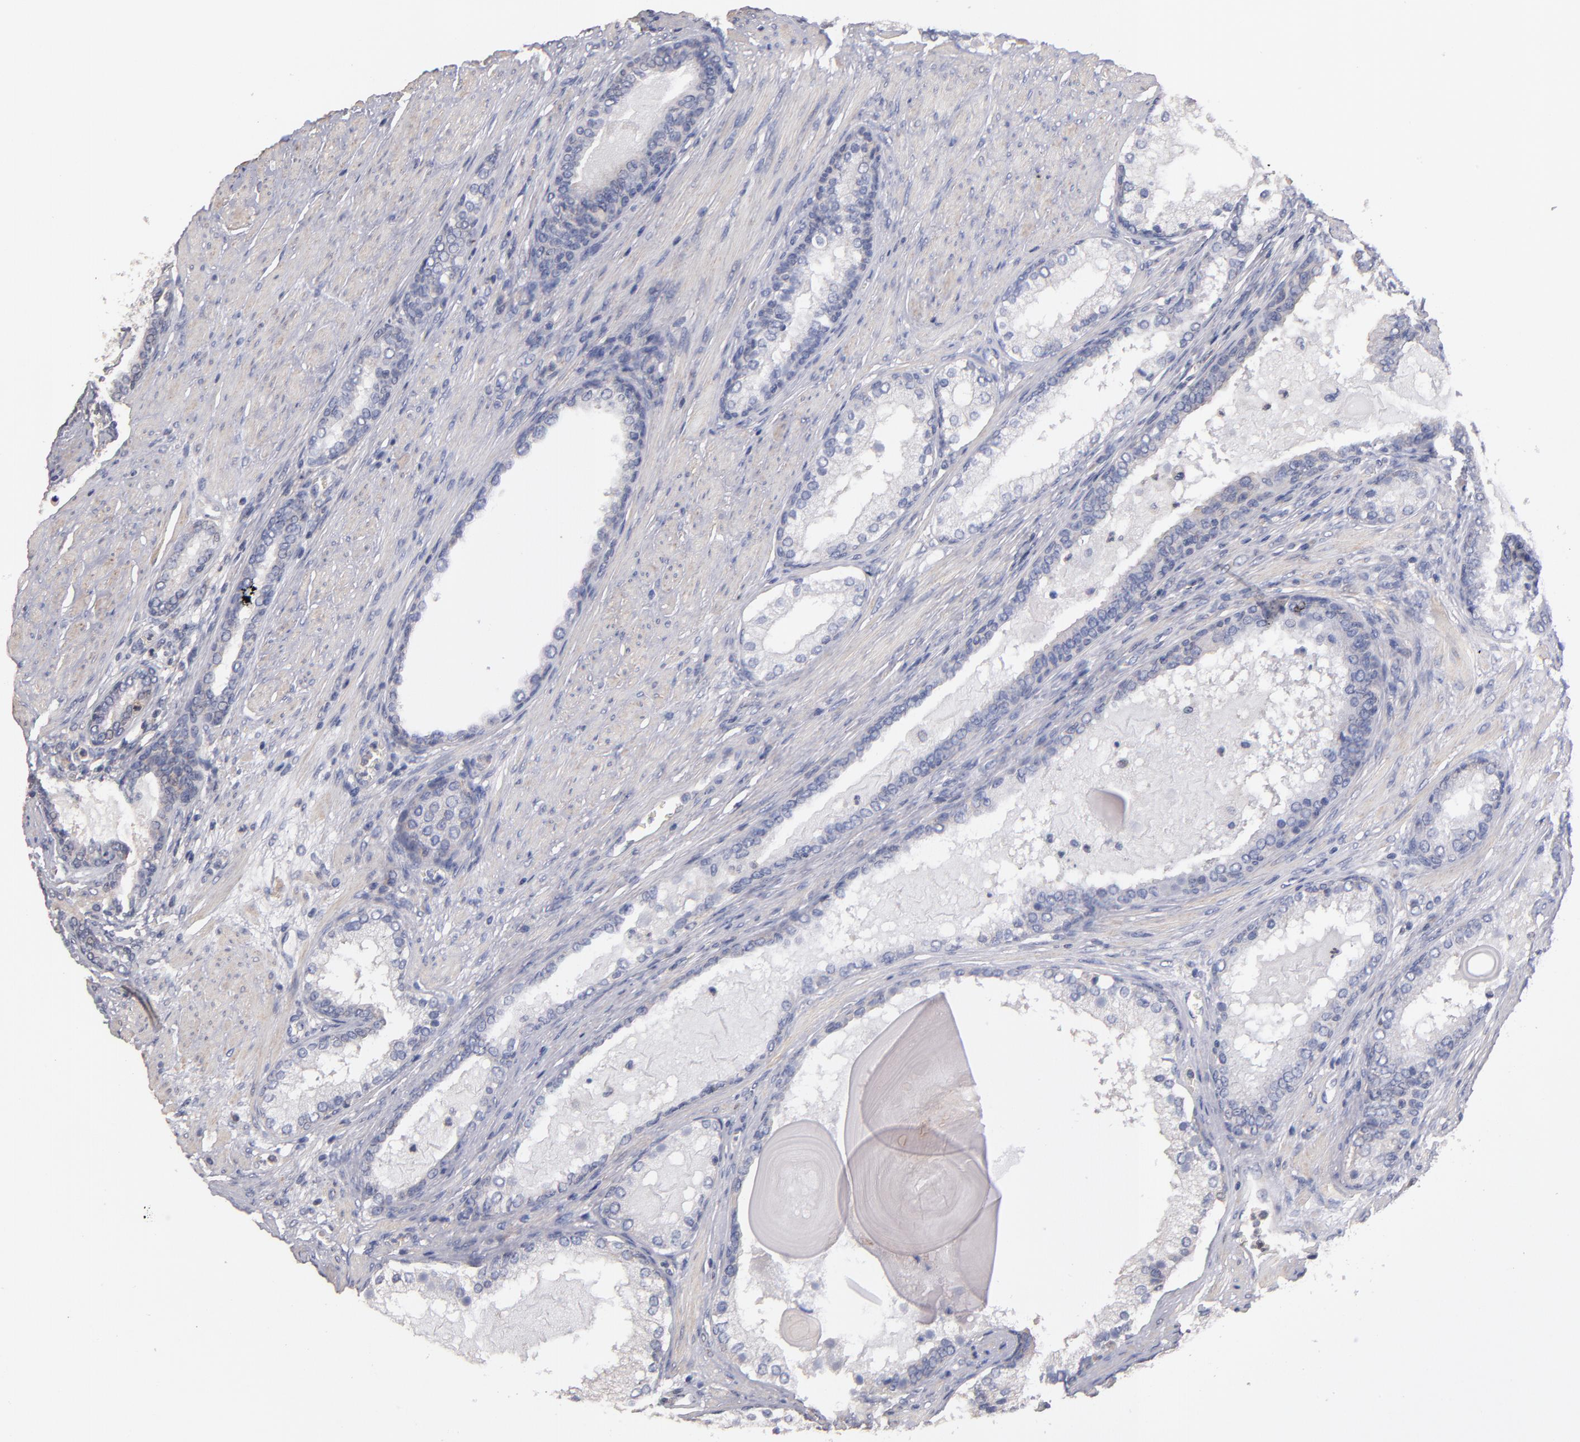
{"staining": {"intensity": "weak", "quantity": "<25%", "location": "cytoplasmic/membranous"}, "tissue": "prostate cancer", "cell_type": "Tumor cells", "image_type": "cancer", "snomed": [{"axis": "morphology", "description": "Adenocarcinoma, Medium grade"}, {"axis": "topography", "description": "Prostate"}], "caption": "Medium-grade adenocarcinoma (prostate) was stained to show a protein in brown. There is no significant staining in tumor cells.", "gene": "DACT1", "patient": {"sex": "male", "age": 72}}